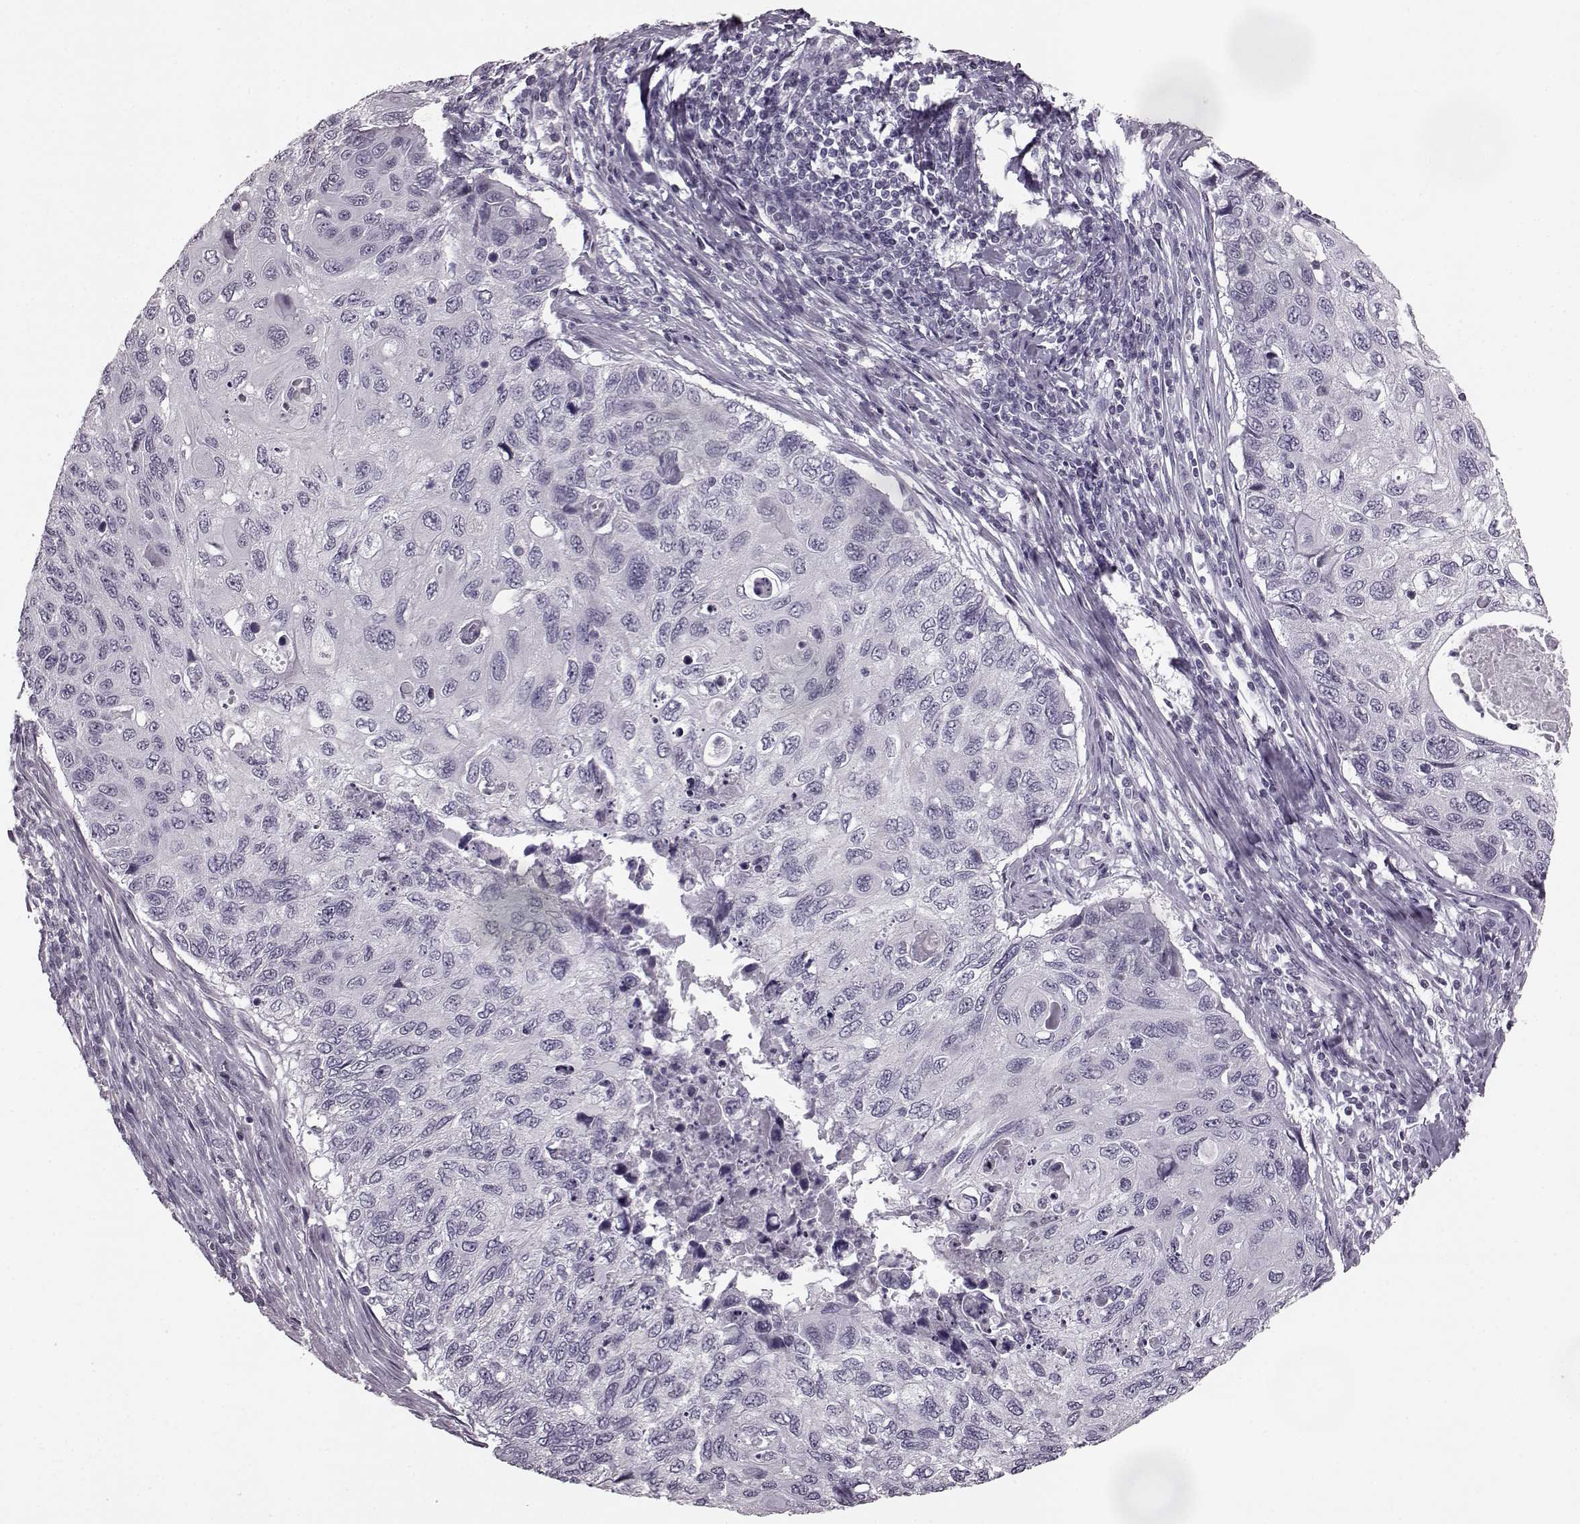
{"staining": {"intensity": "negative", "quantity": "none", "location": "none"}, "tissue": "cervical cancer", "cell_type": "Tumor cells", "image_type": "cancer", "snomed": [{"axis": "morphology", "description": "Squamous cell carcinoma, NOS"}, {"axis": "topography", "description": "Cervix"}], "caption": "DAB (3,3'-diaminobenzidine) immunohistochemical staining of human cervical squamous cell carcinoma displays no significant positivity in tumor cells.", "gene": "SEMG2", "patient": {"sex": "female", "age": 70}}